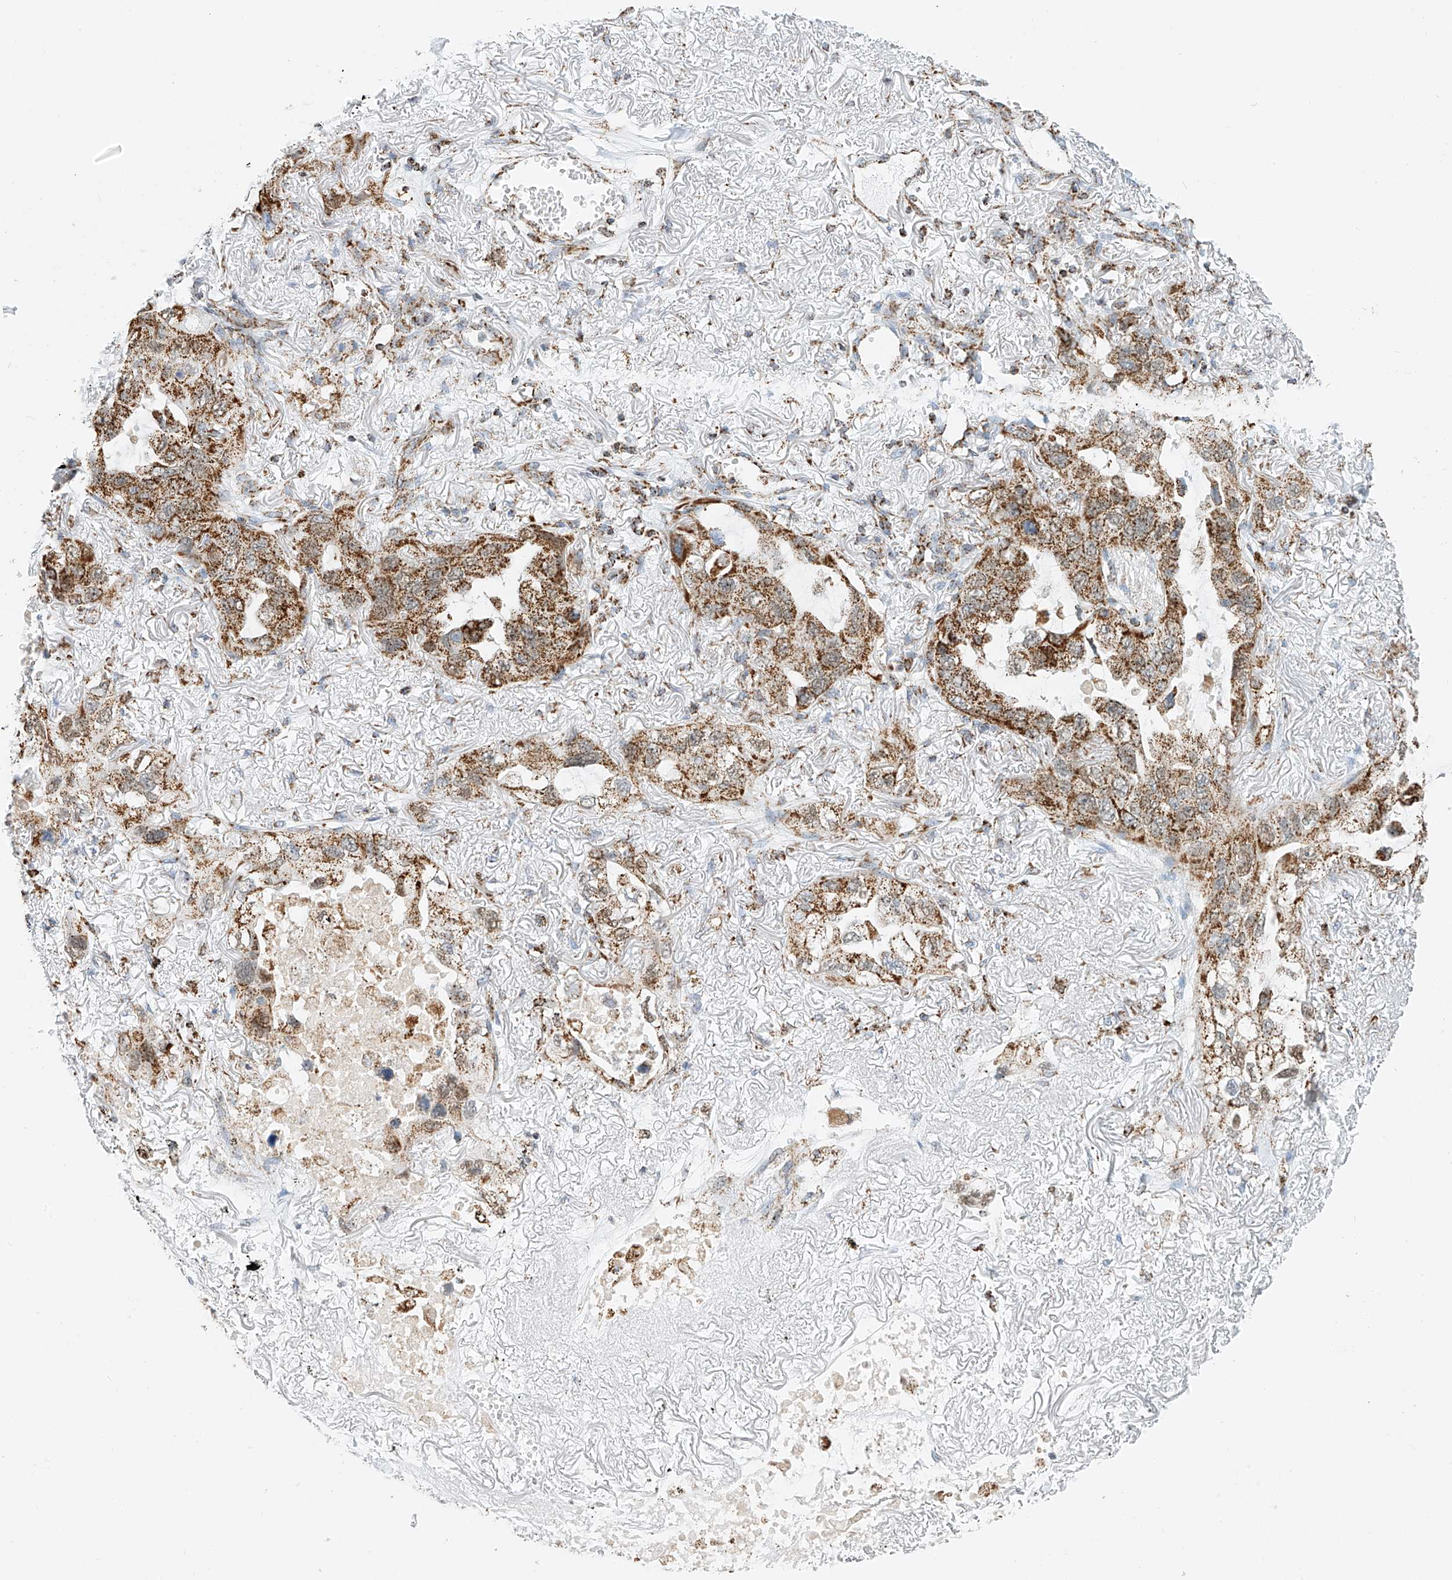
{"staining": {"intensity": "moderate", "quantity": ">75%", "location": "cytoplasmic/membranous"}, "tissue": "lung cancer", "cell_type": "Tumor cells", "image_type": "cancer", "snomed": [{"axis": "morphology", "description": "Squamous cell carcinoma, NOS"}, {"axis": "topography", "description": "Lung"}], "caption": "Tumor cells reveal medium levels of moderate cytoplasmic/membranous positivity in approximately >75% of cells in squamous cell carcinoma (lung).", "gene": "PPA2", "patient": {"sex": "female", "age": 73}}